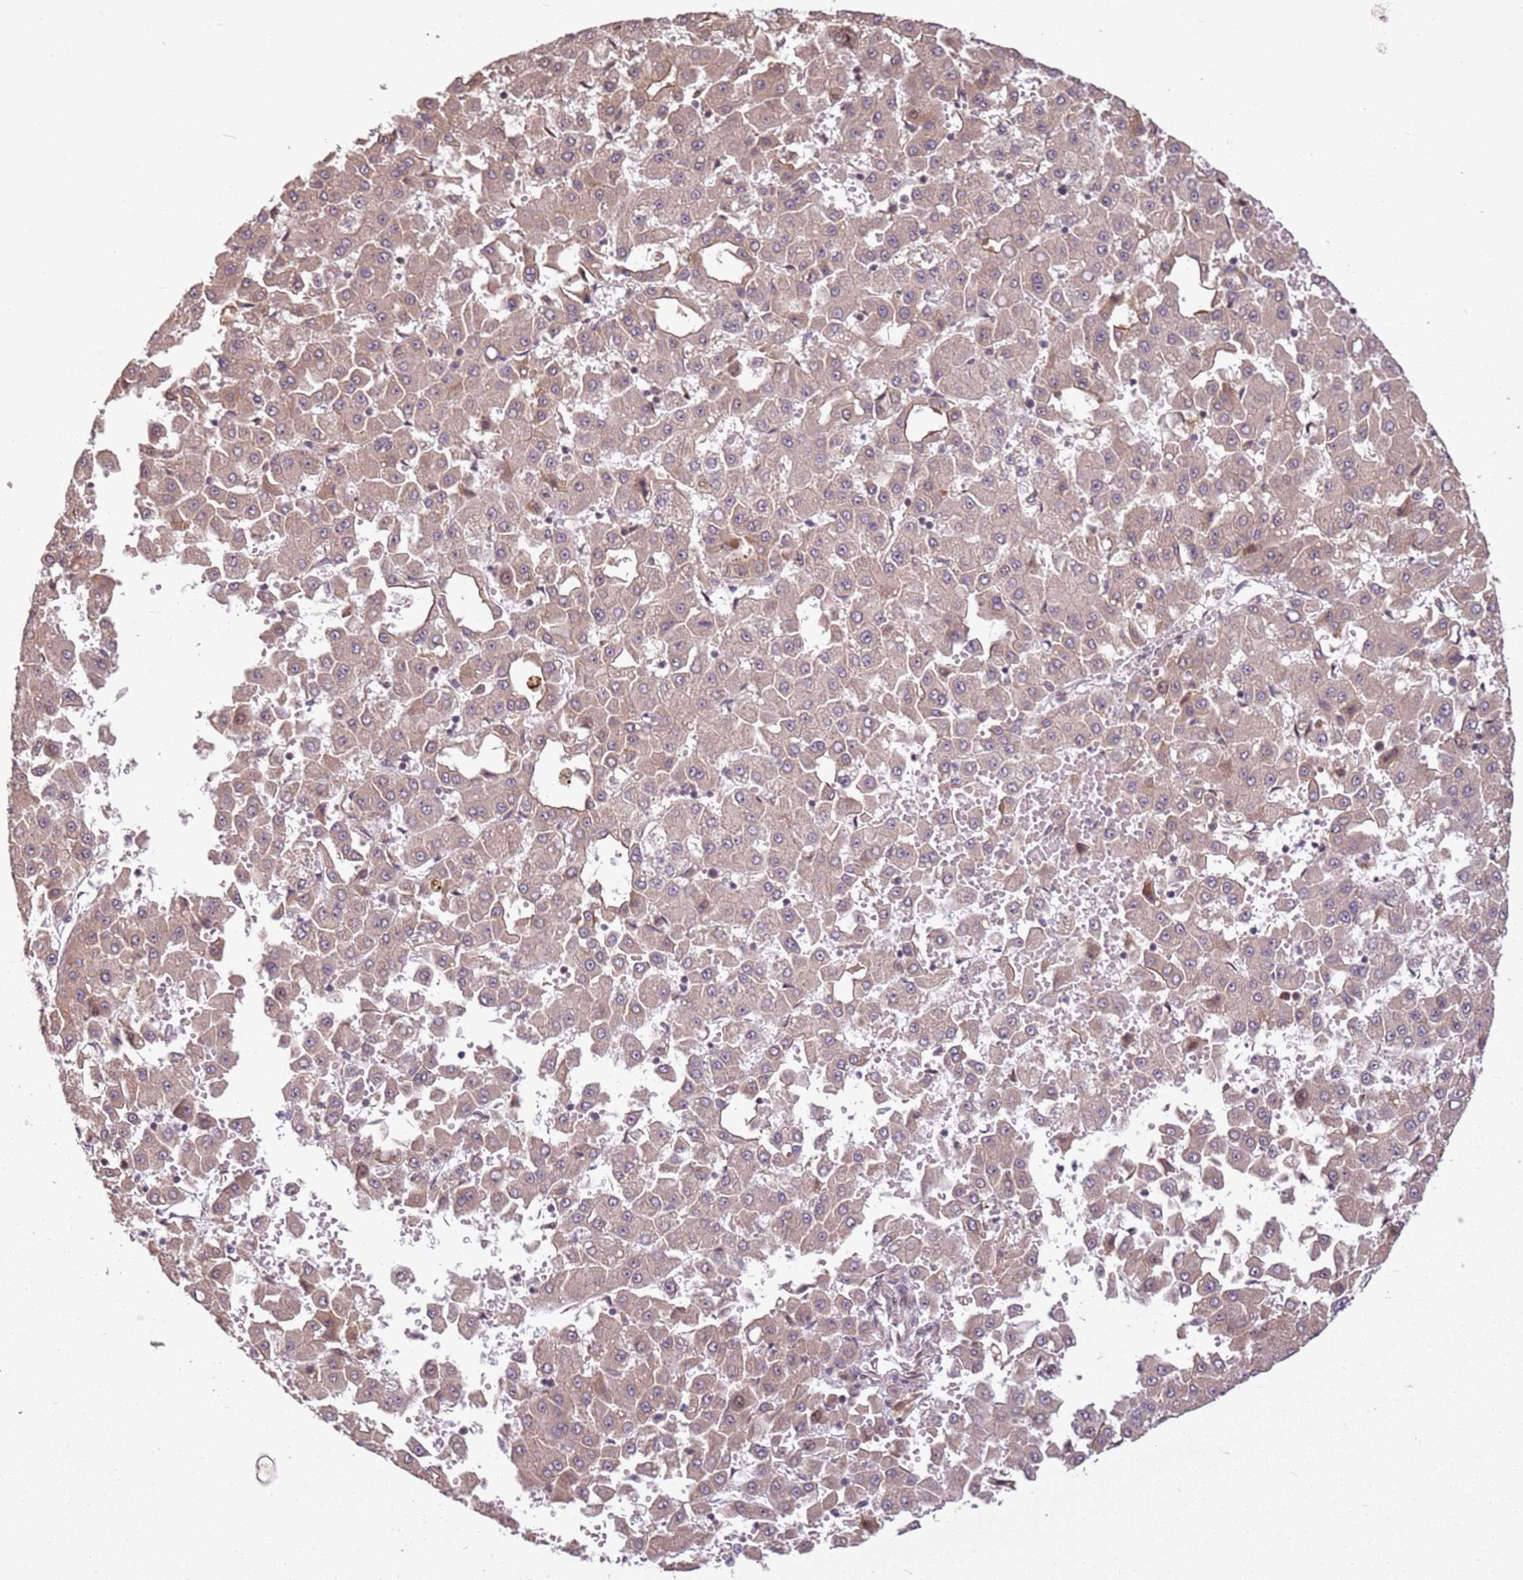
{"staining": {"intensity": "weak", "quantity": ">75%", "location": "cytoplasmic/membranous"}, "tissue": "liver cancer", "cell_type": "Tumor cells", "image_type": "cancer", "snomed": [{"axis": "morphology", "description": "Carcinoma, Hepatocellular, NOS"}, {"axis": "topography", "description": "Liver"}], "caption": "A brown stain shows weak cytoplasmic/membranous staining of a protein in human hepatocellular carcinoma (liver) tumor cells.", "gene": "CHURC1", "patient": {"sex": "male", "age": 47}}